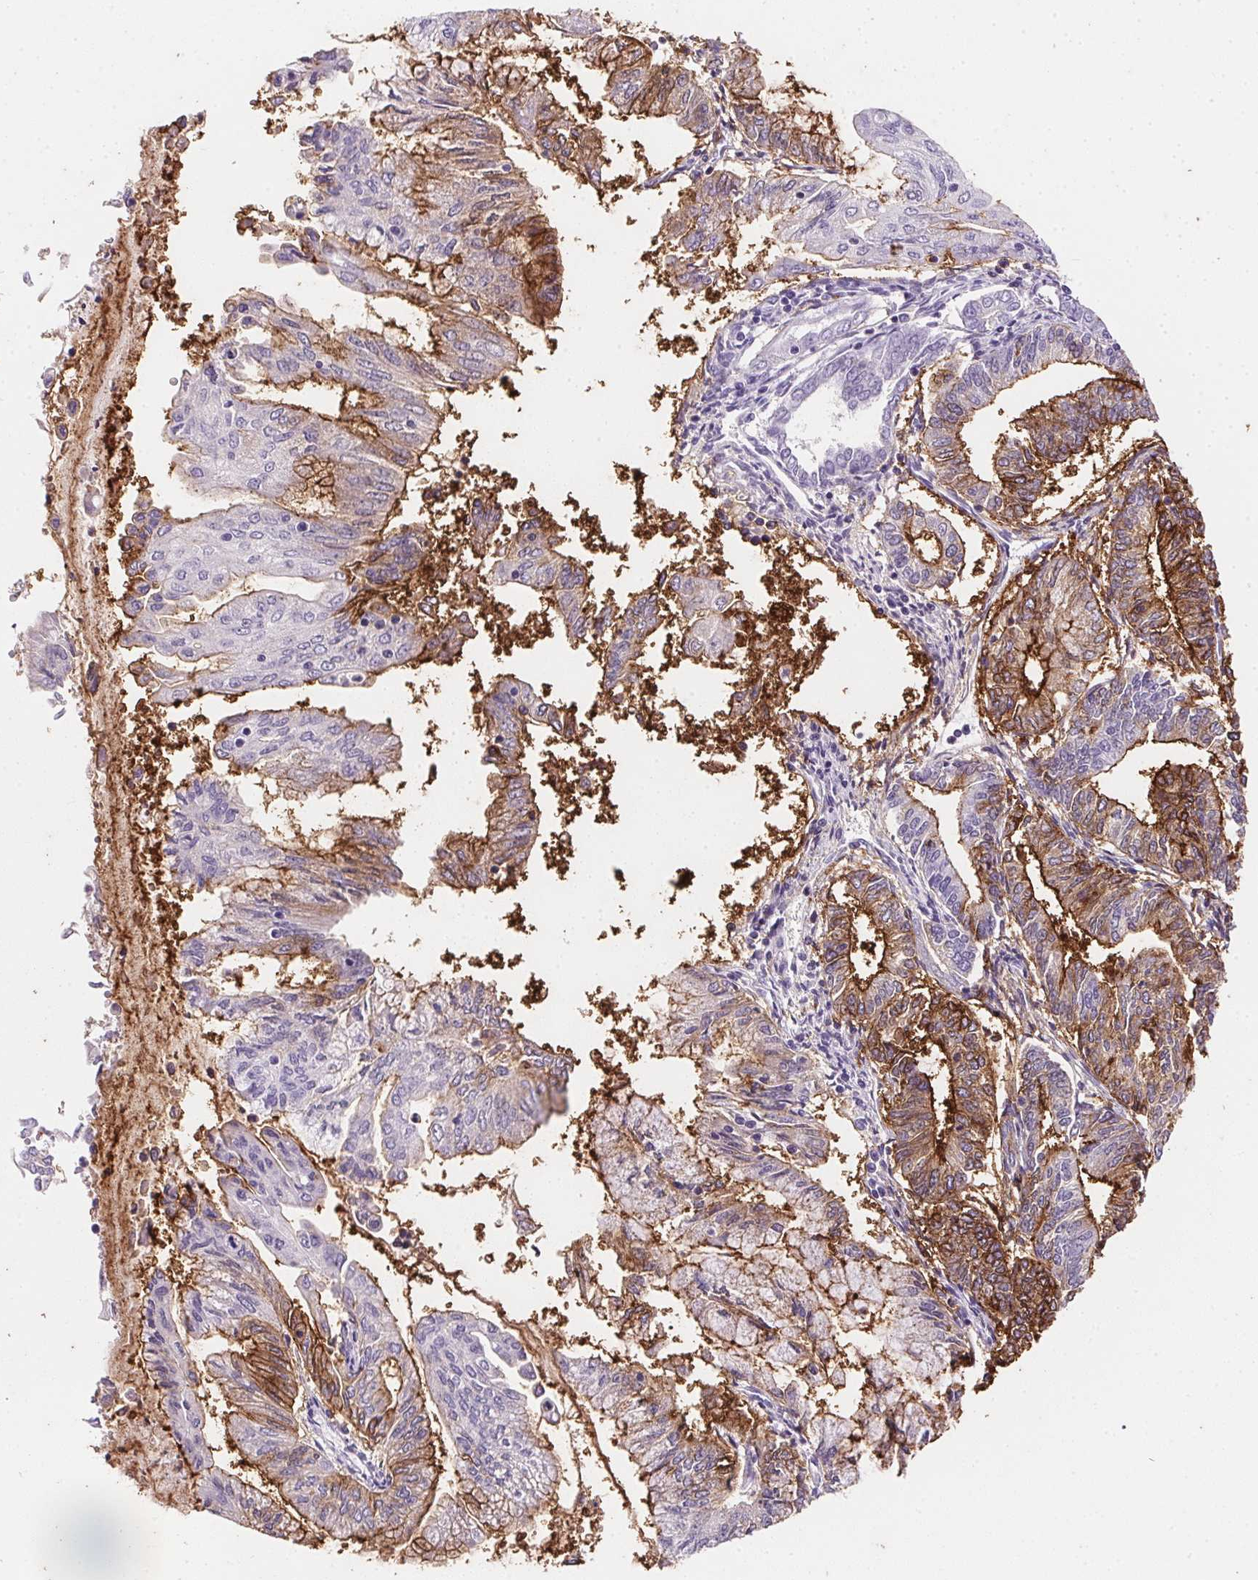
{"staining": {"intensity": "moderate", "quantity": "25%-75%", "location": "cytoplasmic/membranous"}, "tissue": "endometrial cancer", "cell_type": "Tumor cells", "image_type": "cancer", "snomed": [{"axis": "morphology", "description": "Adenocarcinoma, NOS"}, {"axis": "topography", "description": "Endometrium"}], "caption": "Tumor cells exhibit moderate cytoplasmic/membranous positivity in approximately 25%-75% of cells in endometrial adenocarcinoma.", "gene": "AQP5", "patient": {"sex": "female", "age": 55}}